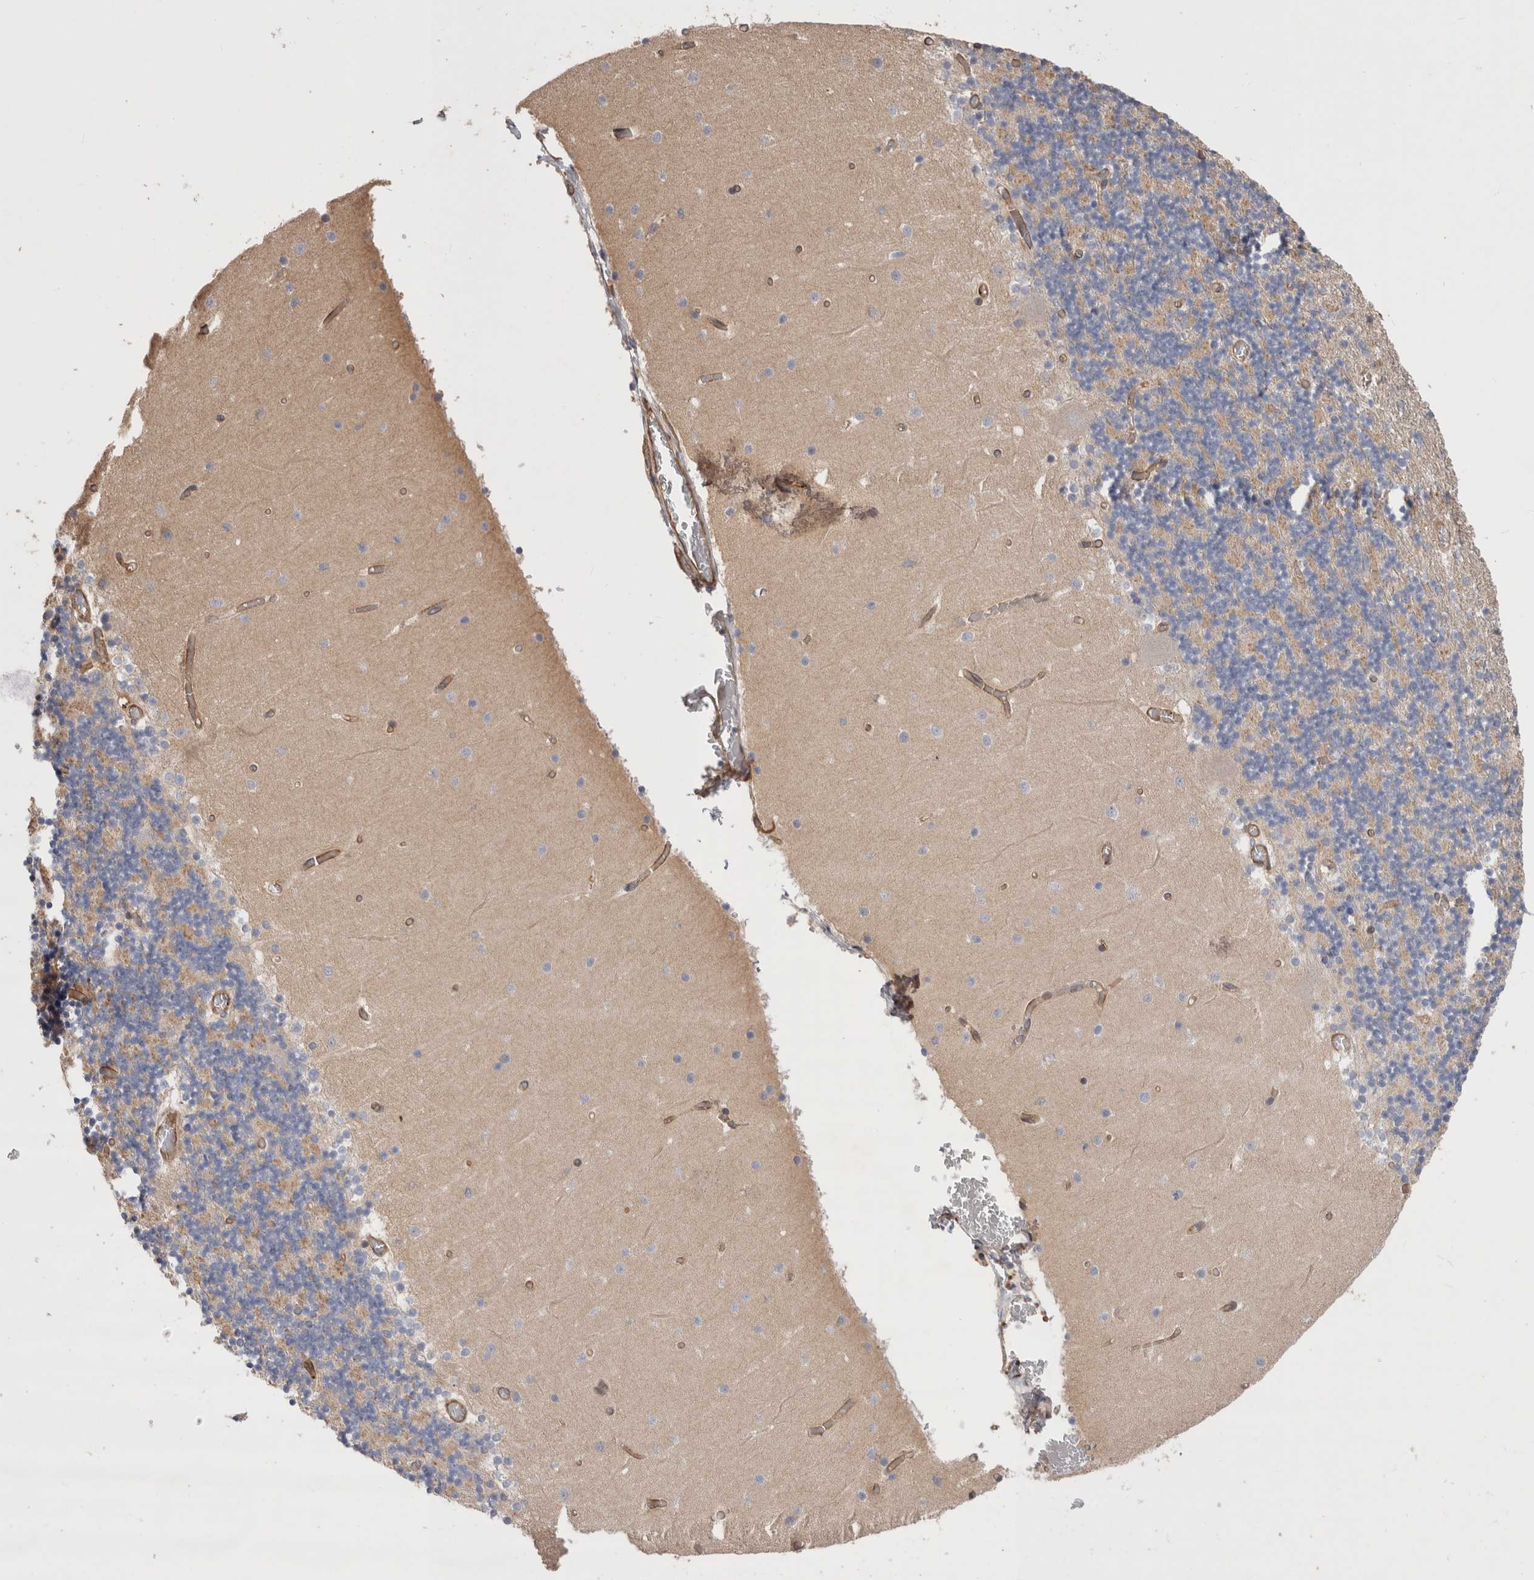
{"staining": {"intensity": "weak", "quantity": "25%-75%", "location": "cytoplasmic/membranous"}, "tissue": "cerebellum", "cell_type": "Cells in granular layer", "image_type": "normal", "snomed": [{"axis": "morphology", "description": "Normal tissue, NOS"}, {"axis": "topography", "description": "Cerebellum"}], "caption": "Immunohistochemical staining of benign cerebellum displays low levels of weak cytoplasmic/membranous positivity in about 25%-75% of cells in granular layer. The staining was performed using DAB to visualize the protein expression in brown, while the nuclei were stained in blue with hematoxylin (Magnification: 20x).", "gene": "BNIP2", "patient": {"sex": "female", "age": 28}}